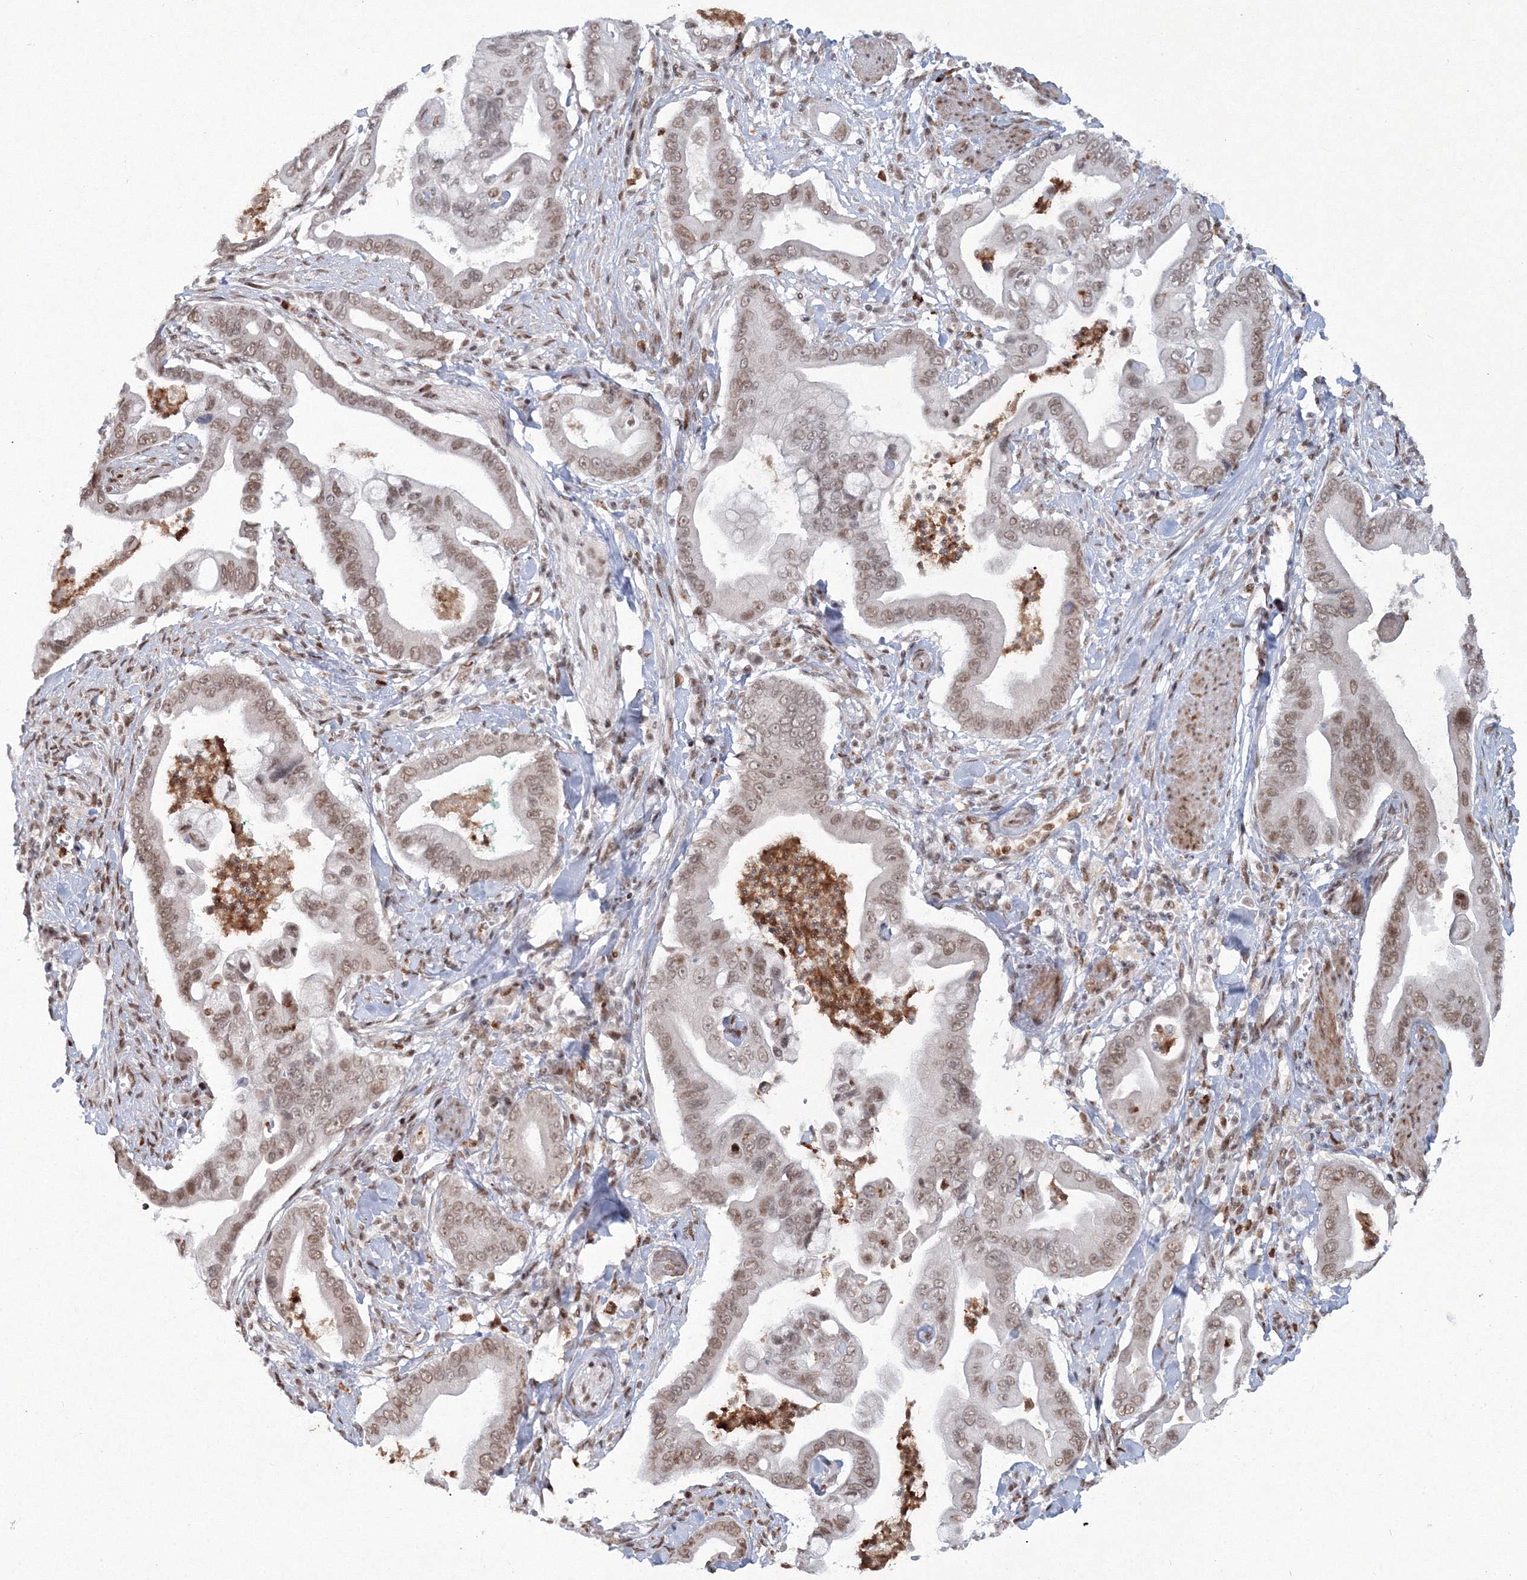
{"staining": {"intensity": "moderate", "quantity": ">75%", "location": "nuclear"}, "tissue": "pancreatic cancer", "cell_type": "Tumor cells", "image_type": "cancer", "snomed": [{"axis": "morphology", "description": "Adenocarcinoma, NOS"}, {"axis": "topography", "description": "Pancreas"}], "caption": "Moderate nuclear positivity is identified in approximately >75% of tumor cells in pancreatic cancer. The protein is shown in brown color, while the nuclei are stained blue.", "gene": "C3orf33", "patient": {"sex": "male", "age": 78}}